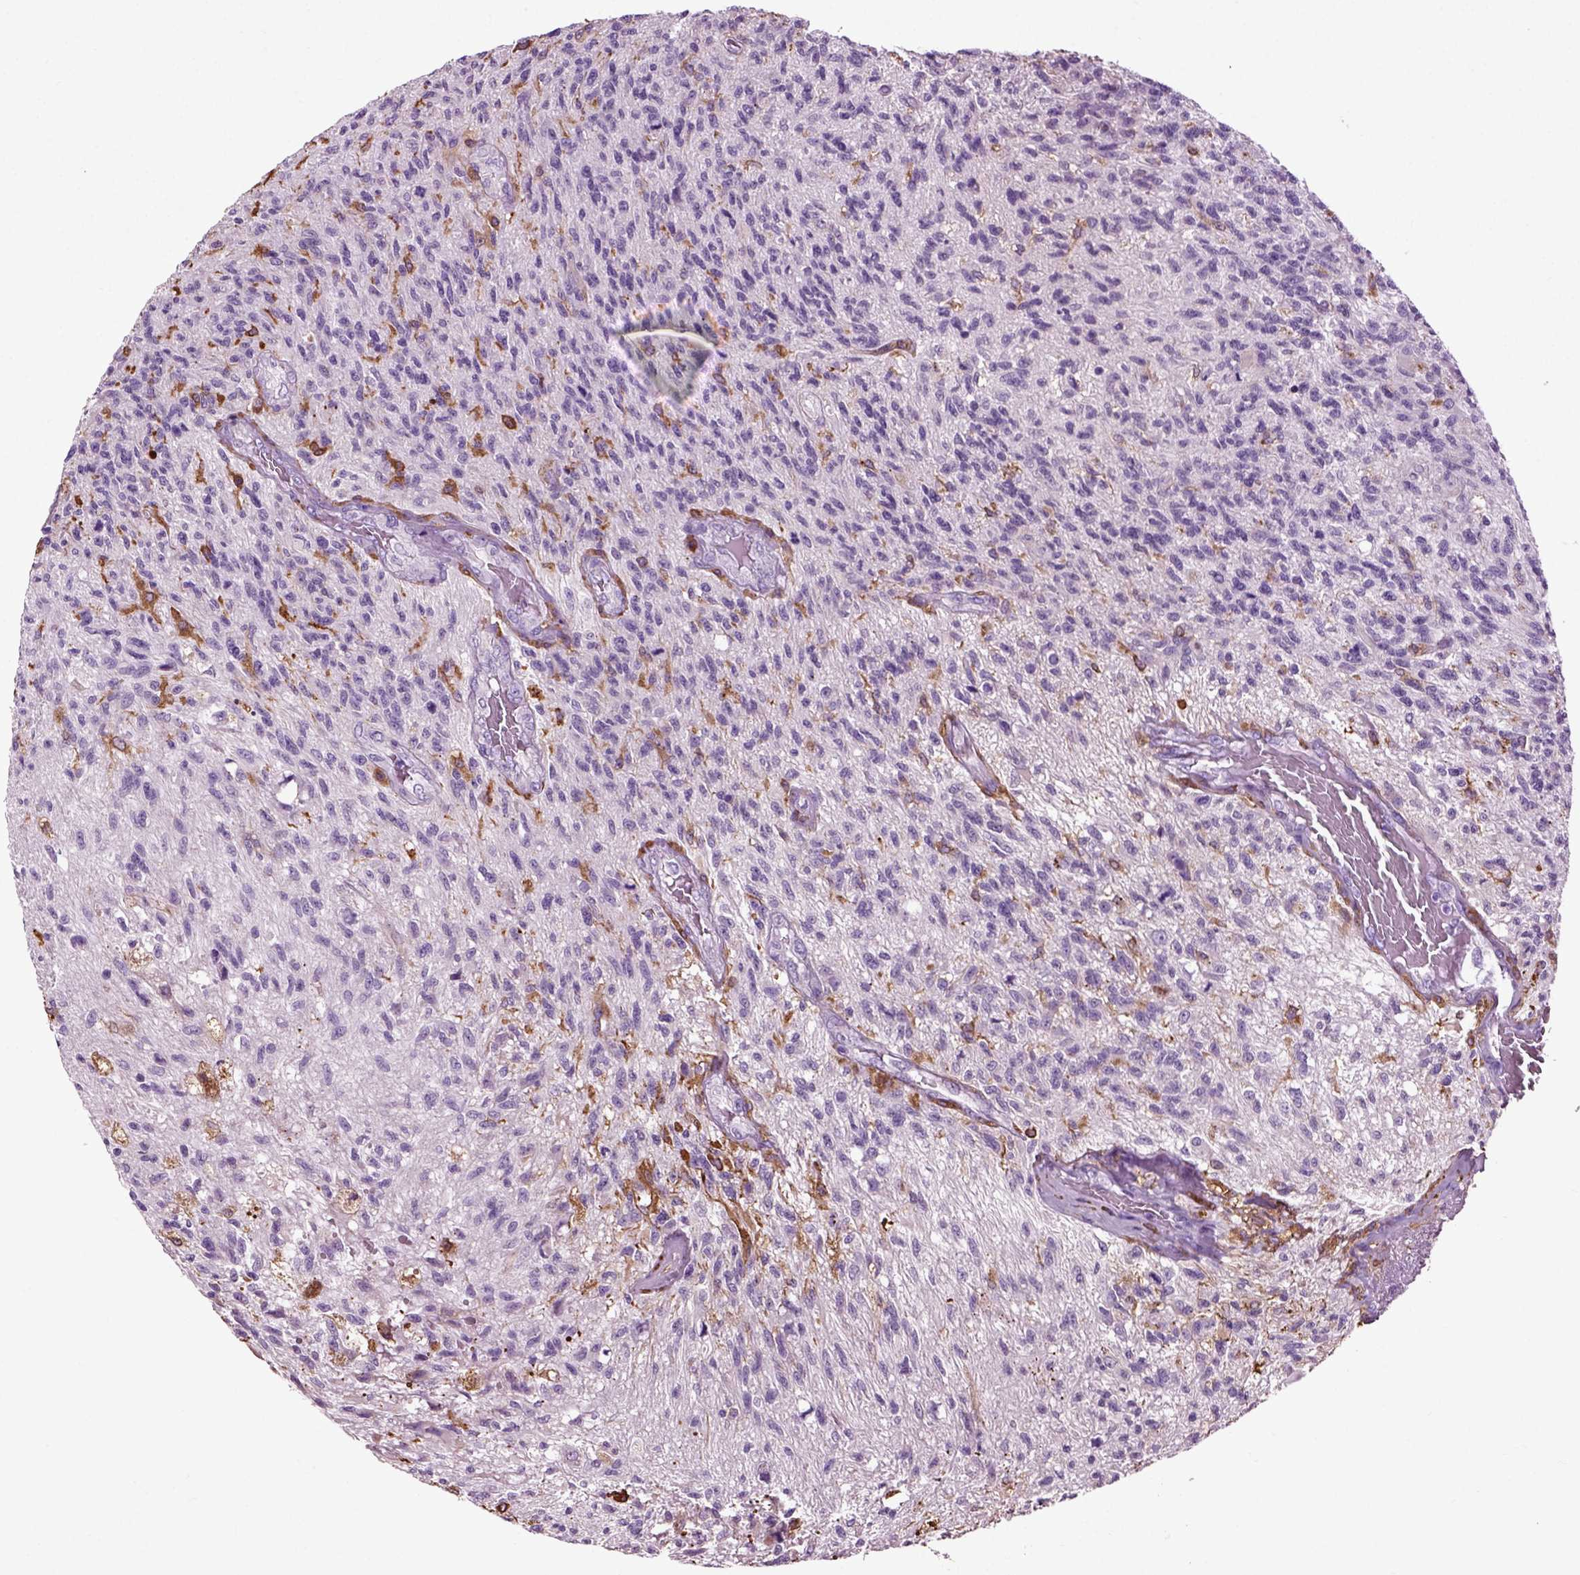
{"staining": {"intensity": "negative", "quantity": "none", "location": "none"}, "tissue": "glioma", "cell_type": "Tumor cells", "image_type": "cancer", "snomed": [{"axis": "morphology", "description": "Glioma, malignant, High grade"}, {"axis": "topography", "description": "Brain"}], "caption": "Tumor cells are negative for protein expression in human glioma. (DAB (3,3'-diaminobenzidine) IHC visualized using brightfield microscopy, high magnification).", "gene": "DNAH10", "patient": {"sex": "male", "age": 56}}